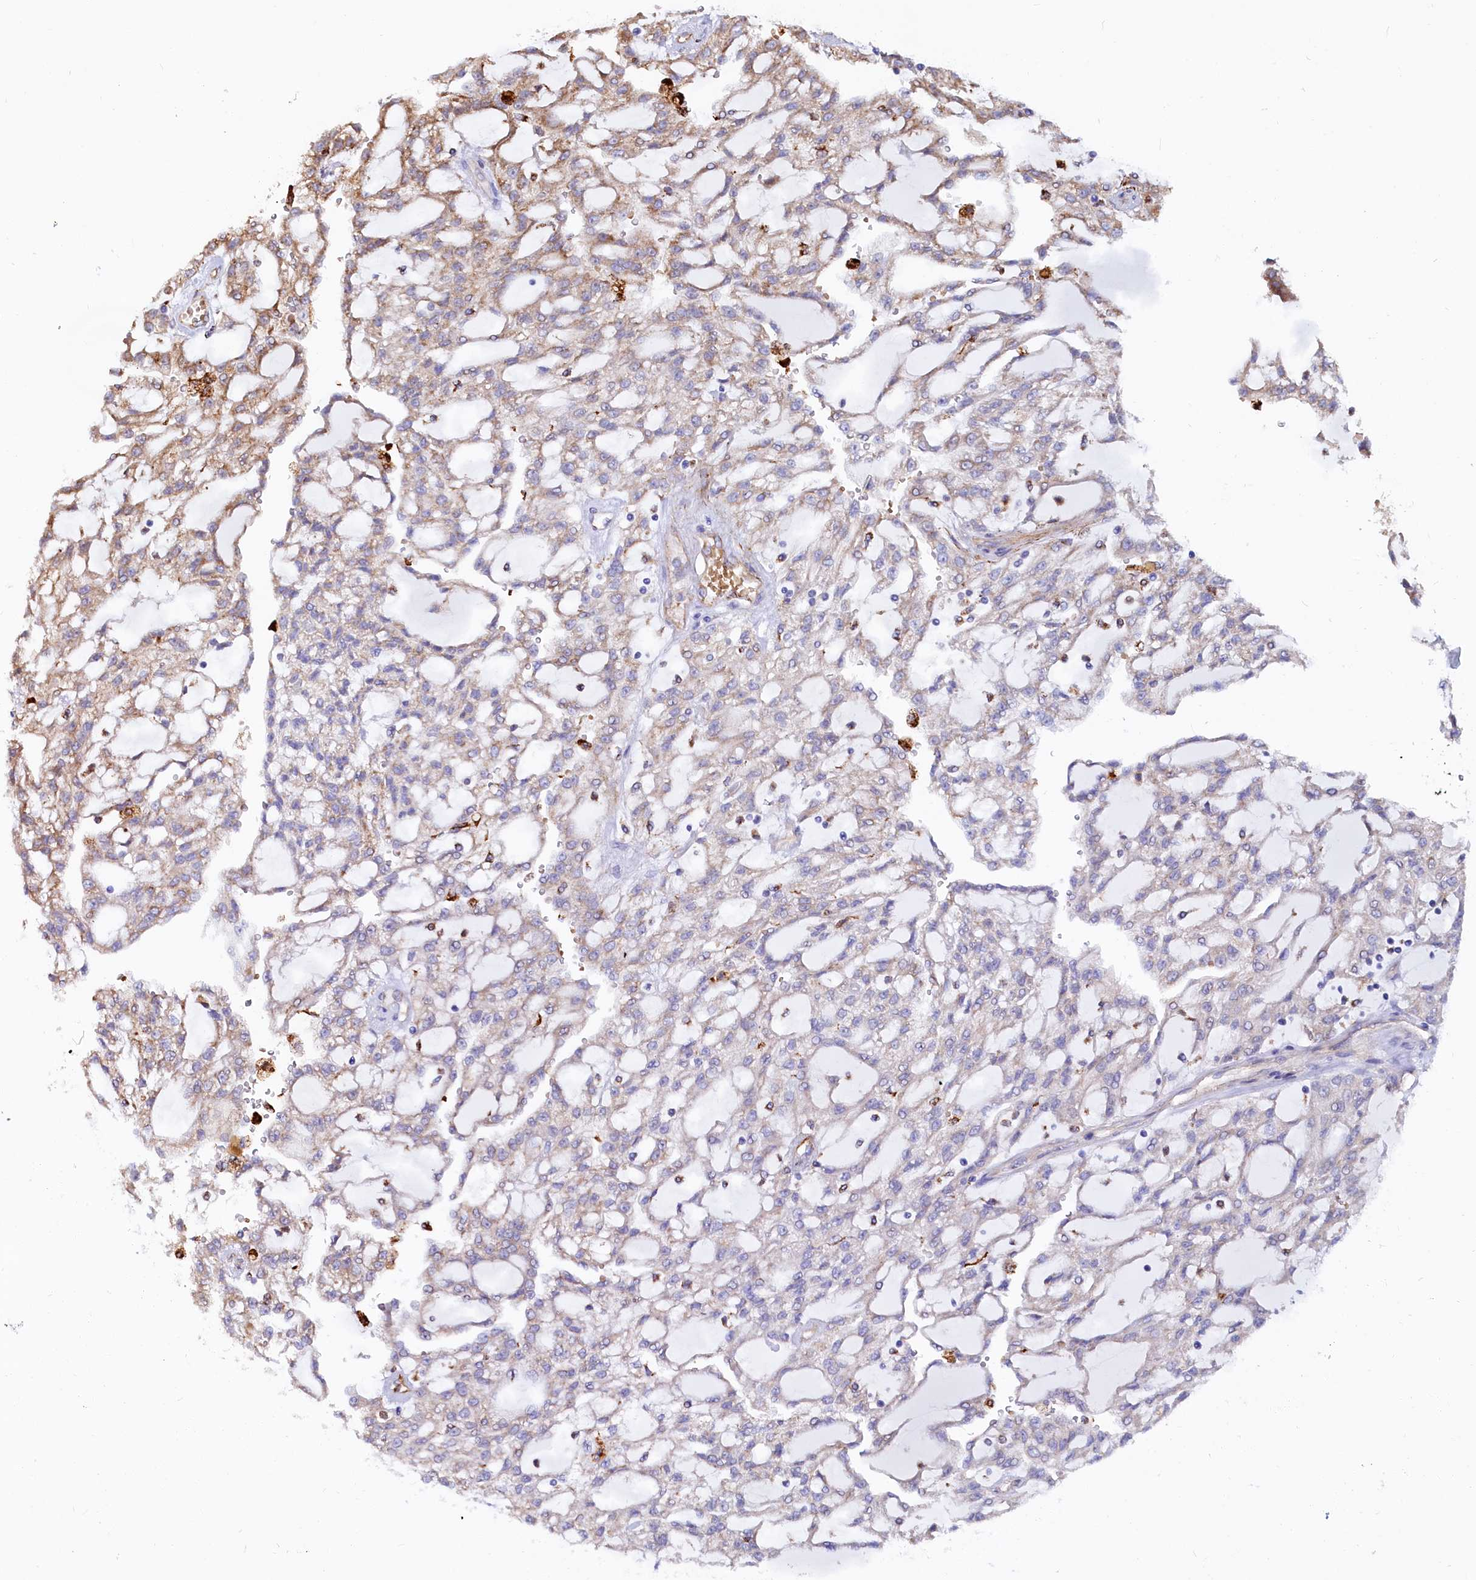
{"staining": {"intensity": "weak", "quantity": "<25%", "location": "cytoplasmic/membranous"}, "tissue": "renal cancer", "cell_type": "Tumor cells", "image_type": "cancer", "snomed": [{"axis": "morphology", "description": "Adenocarcinoma, NOS"}, {"axis": "topography", "description": "Kidney"}], "caption": "This is an IHC histopathology image of human adenocarcinoma (renal). There is no positivity in tumor cells.", "gene": "ASTE1", "patient": {"sex": "male", "age": 63}}